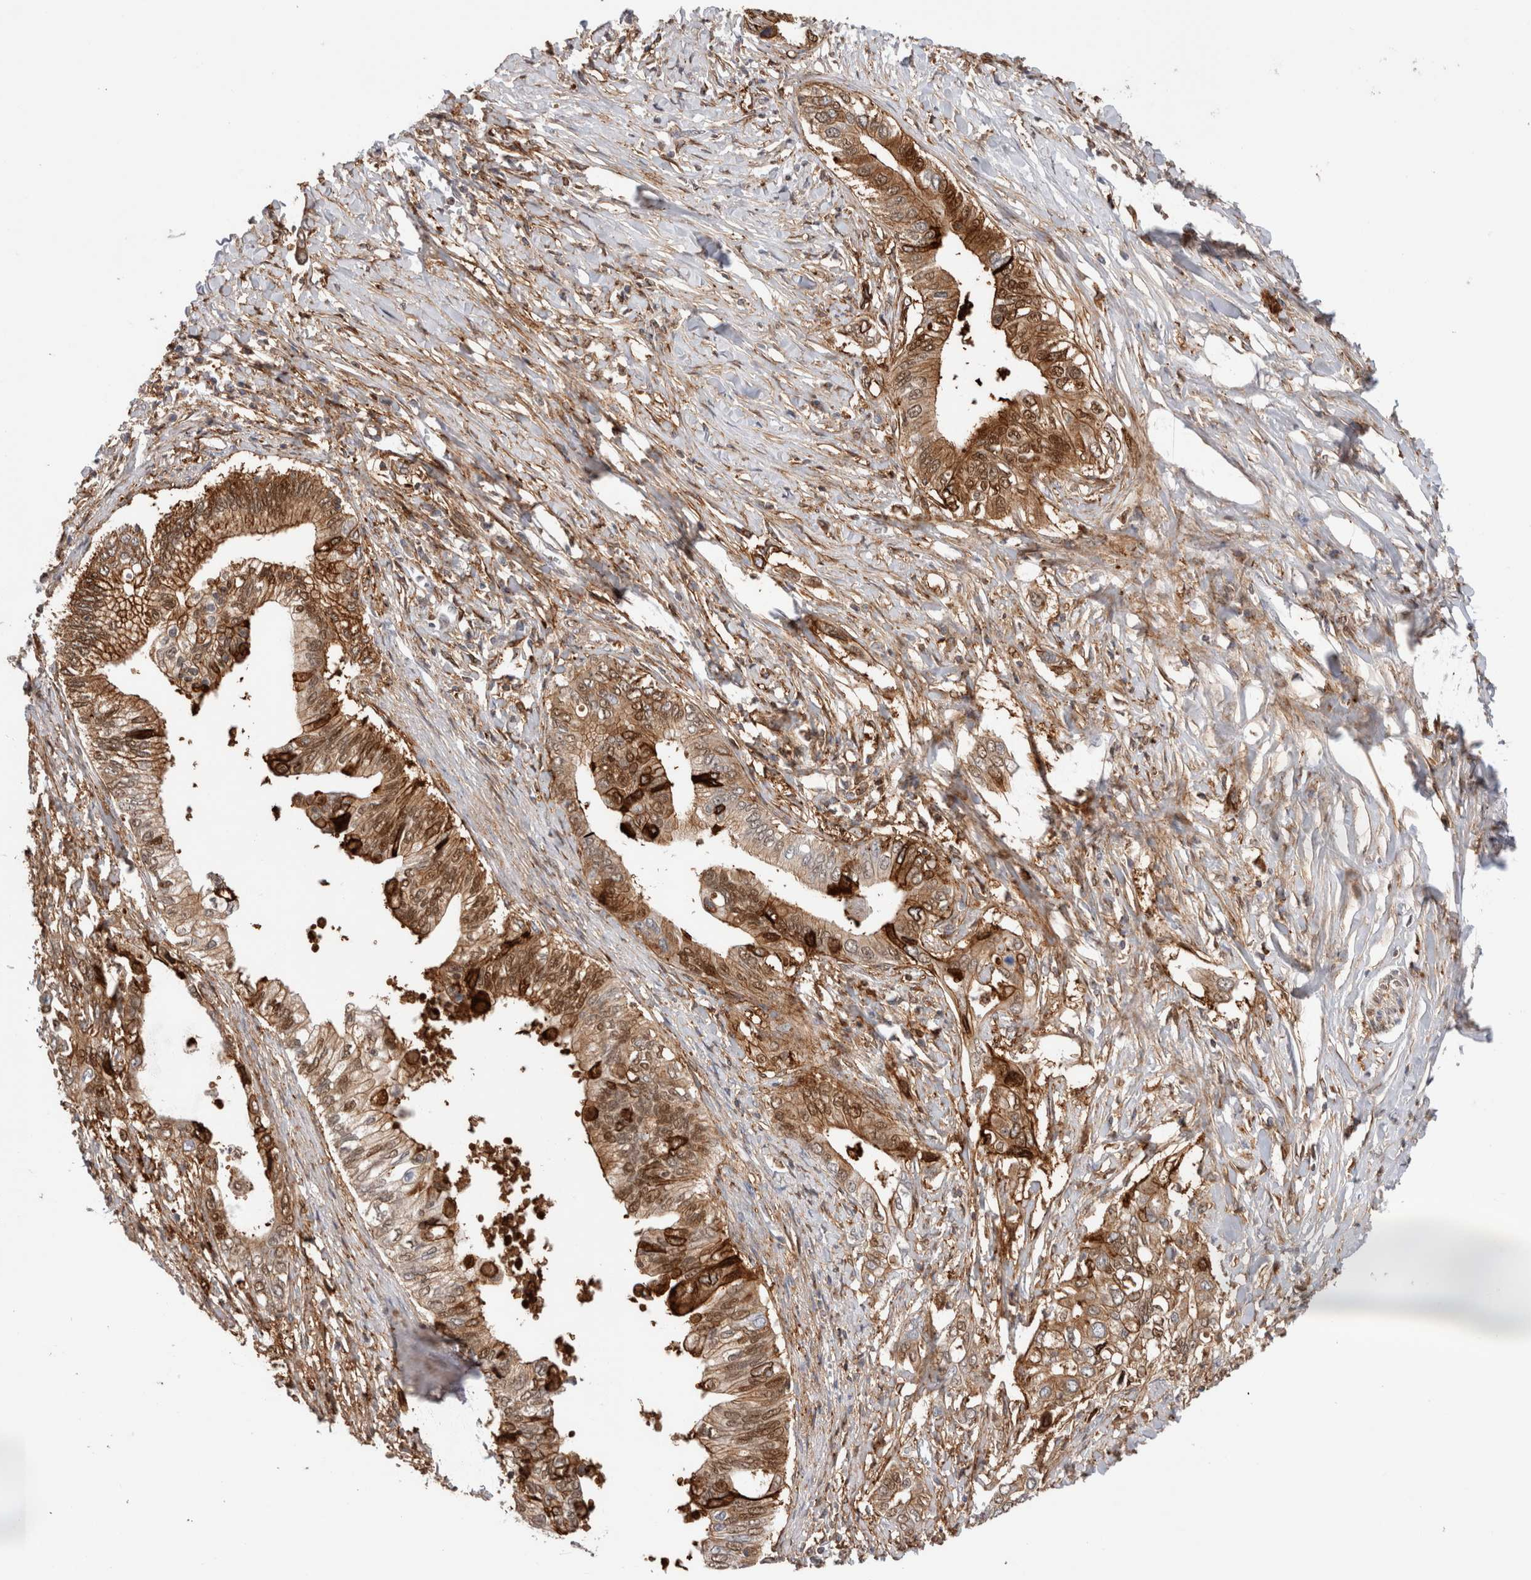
{"staining": {"intensity": "moderate", "quantity": ">75%", "location": "cytoplasmic/membranous,nuclear"}, "tissue": "pancreatic cancer", "cell_type": "Tumor cells", "image_type": "cancer", "snomed": [{"axis": "morphology", "description": "Normal tissue, NOS"}, {"axis": "morphology", "description": "Adenocarcinoma, NOS"}, {"axis": "topography", "description": "Pancreas"}, {"axis": "topography", "description": "Peripheral nerve tissue"}], "caption": "Human pancreatic adenocarcinoma stained for a protein (brown) shows moderate cytoplasmic/membranous and nuclear positive positivity in about >75% of tumor cells.", "gene": "CCDC88B", "patient": {"sex": "male", "age": 59}}